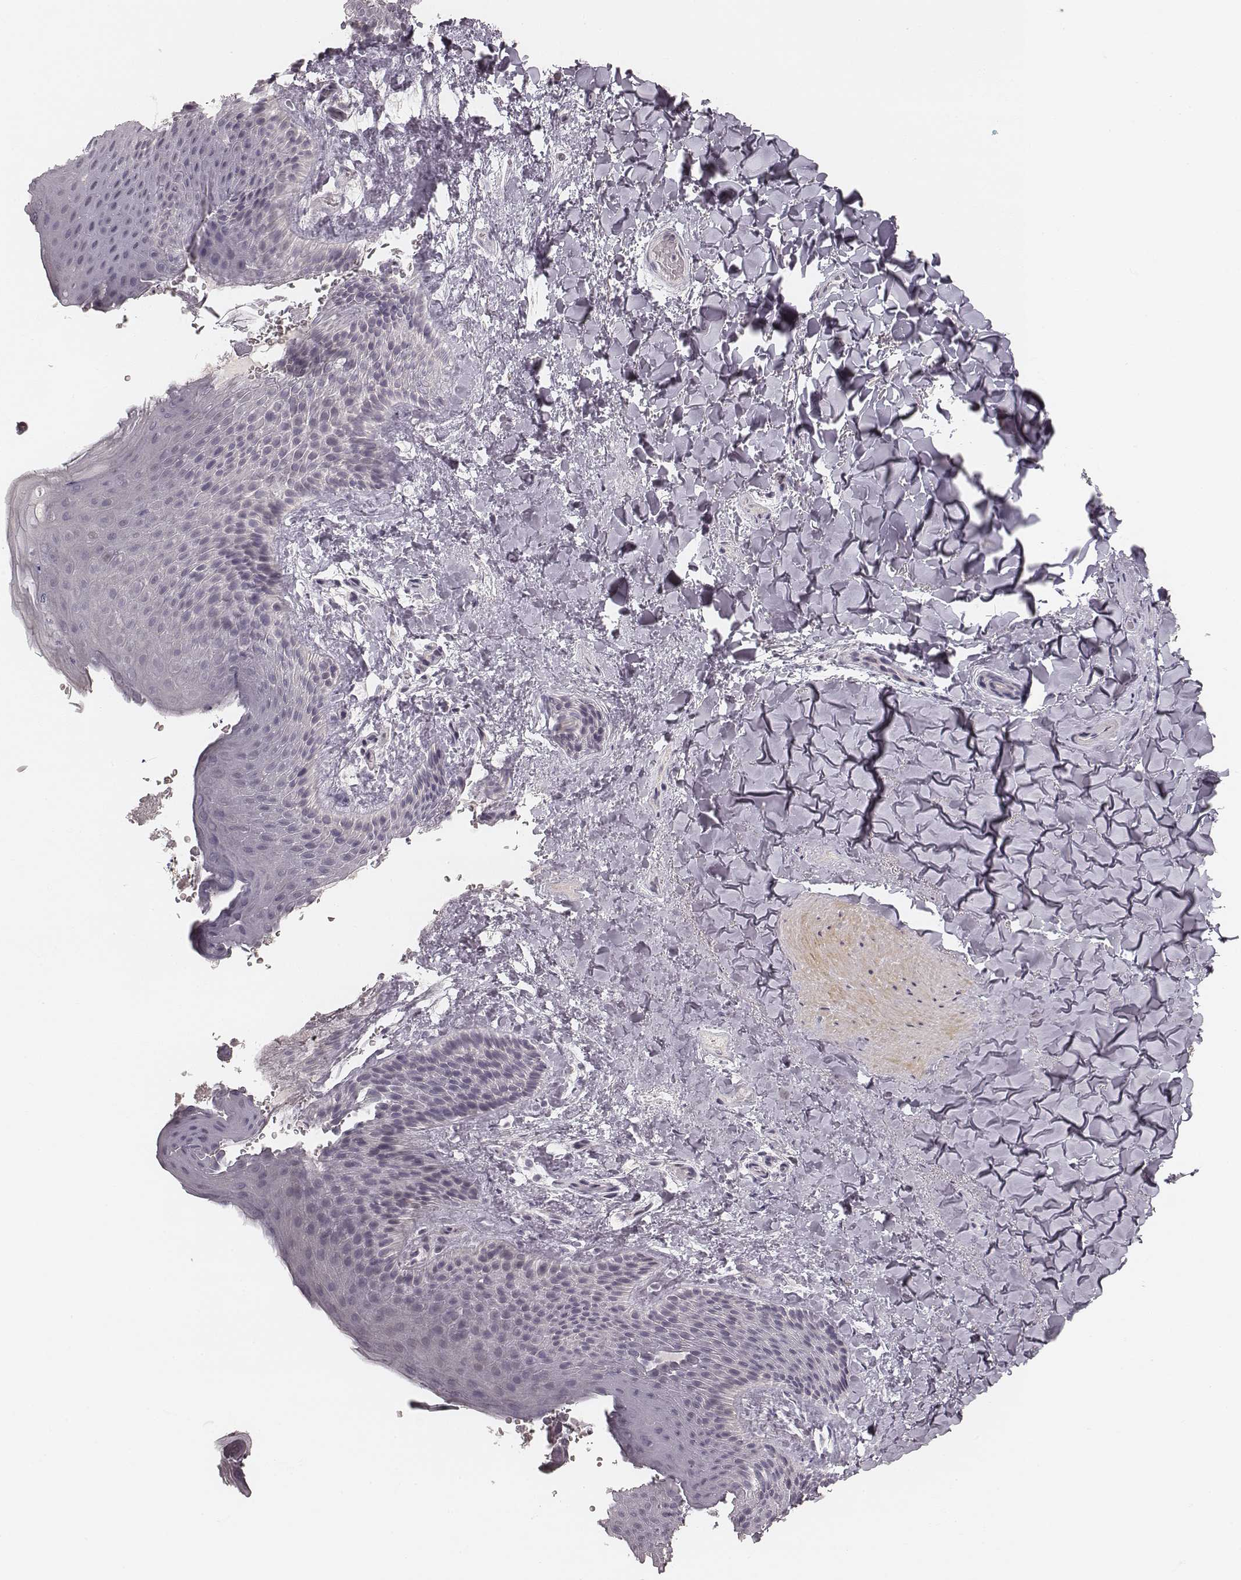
{"staining": {"intensity": "negative", "quantity": "none", "location": "none"}, "tissue": "skin", "cell_type": "Epidermal cells", "image_type": "normal", "snomed": [{"axis": "morphology", "description": "Normal tissue, NOS"}, {"axis": "topography", "description": "Anal"}], "caption": "Benign skin was stained to show a protein in brown. There is no significant staining in epidermal cells. (DAB IHC visualized using brightfield microscopy, high magnification).", "gene": "SPATA24", "patient": {"sex": "male", "age": 36}}